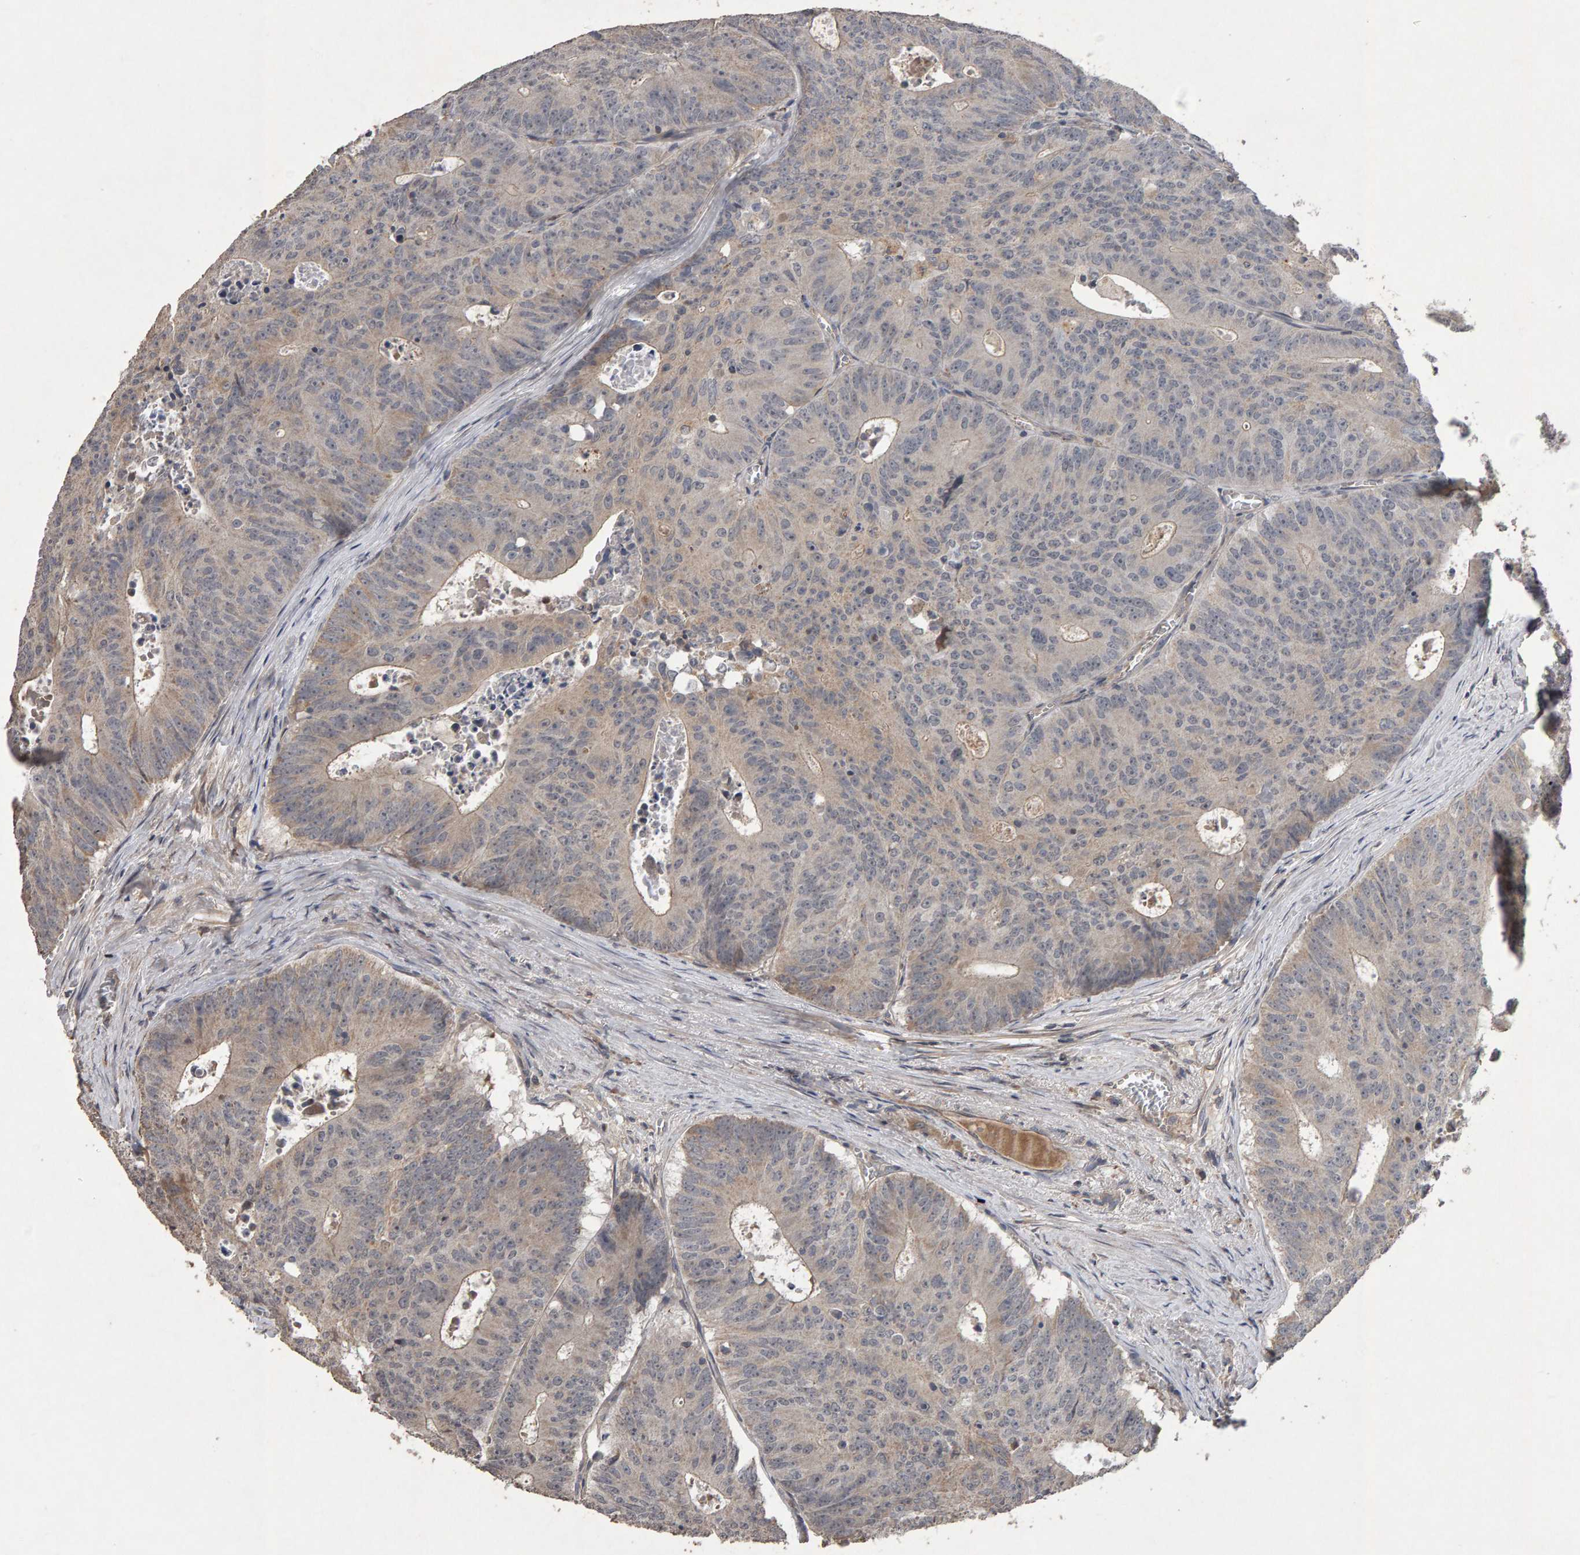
{"staining": {"intensity": "moderate", "quantity": "<25%", "location": "cytoplasmic/membranous"}, "tissue": "colorectal cancer", "cell_type": "Tumor cells", "image_type": "cancer", "snomed": [{"axis": "morphology", "description": "Adenocarcinoma, NOS"}, {"axis": "topography", "description": "Colon"}], "caption": "Moderate cytoplasmic/membranous protein staining is present in approximately <25% of tumor cells in adenocarcinoma (colorectal).", "gene": "COASY", "patient": {"sex": "male", "age": 87}}